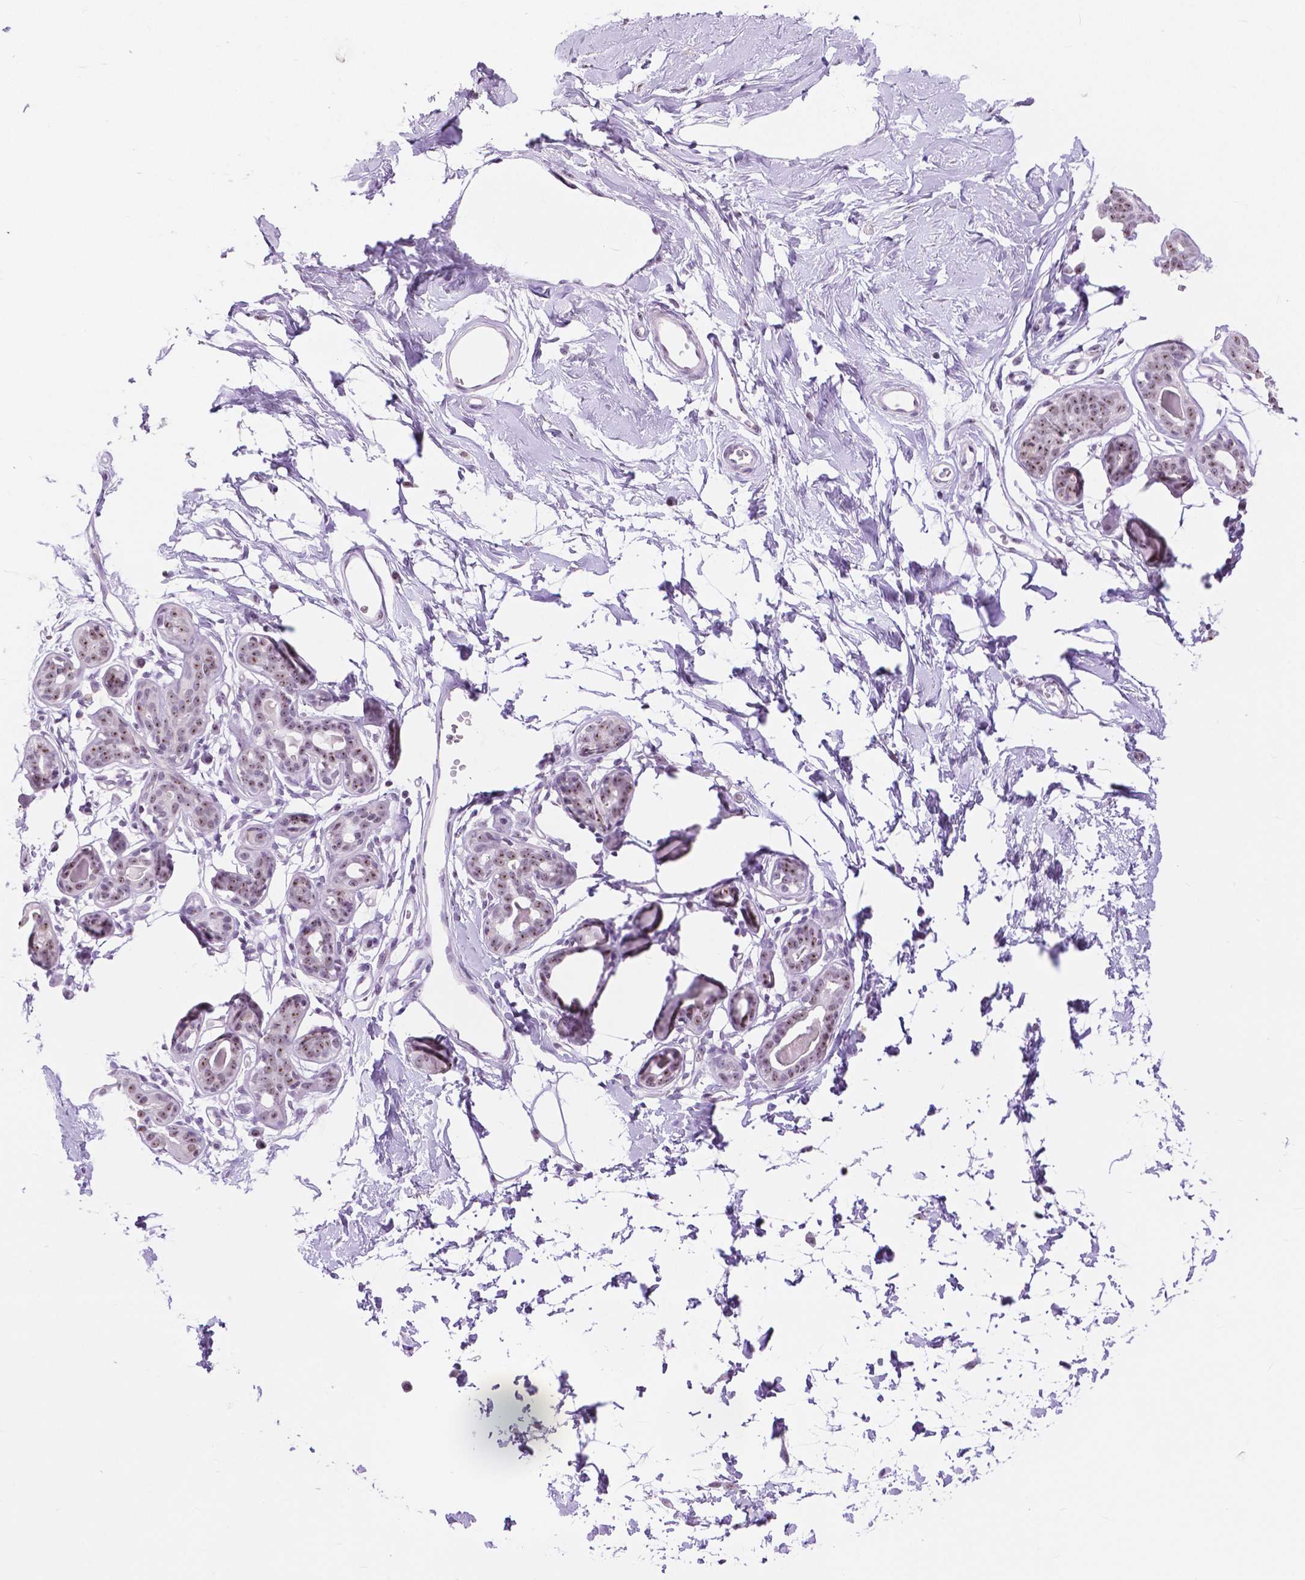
{"staining": {"intensity": "negative", "quantity": "none", "location": "none"}, "tissue": "breast", "cell_type": "Adipocytes", "image_type": "normal", "snomed": [{"axis": "morphology", "description": "Normal tissue, NOS"}, {"axis": "topography", "description": "Breast"}], "caption": "Adipocytes show no significant expression in benign breast. Nuclei are stained in blue.", "gene": "NHP2", "patient": {"sex": "female", "age": 45}}